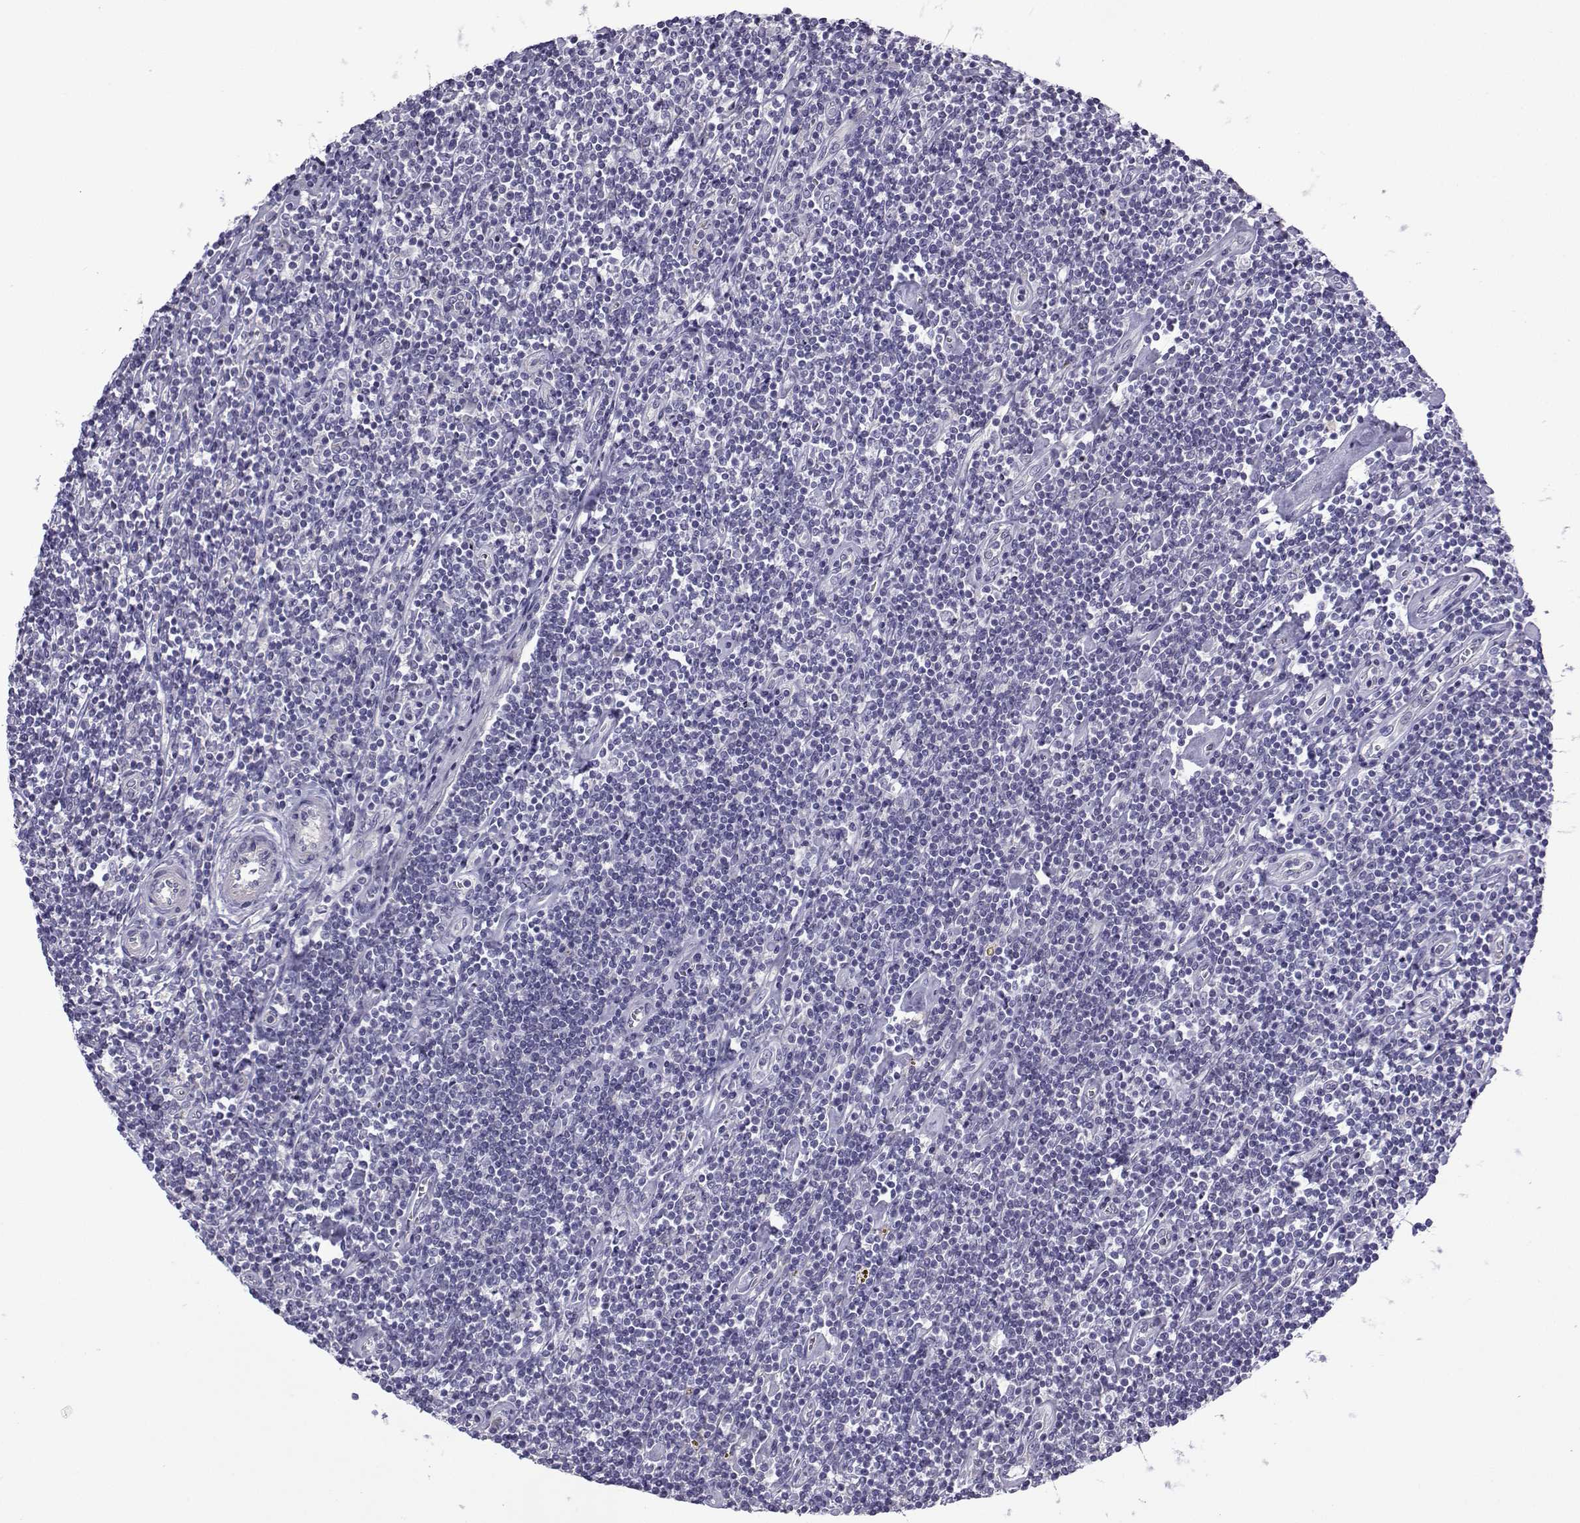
{"staining": {"intensity": "negative", "quantity": "none", "location": "none"}, "tissue": "lymphoma", "cell_type": "Tumor cells", "image_type": "cancer", "snomed": [{"axis": "morphology", "description": "Hodgkin's disease, NOS"}, {"axis": "topography", "description": "Lymph node"}], "caption": "Immunohistochemistry histopathology image of neoplastic tissue: human lymphoma stained with DAB (3,3'-diaminobenzidine) demonstrates no significant protein positivity in tumor cells. (Immunohistochemistry (ihc), brightfield microscopy, high magnification).", "gene": "SPACA7", "patient": {"sex": "male", "age": 40}}